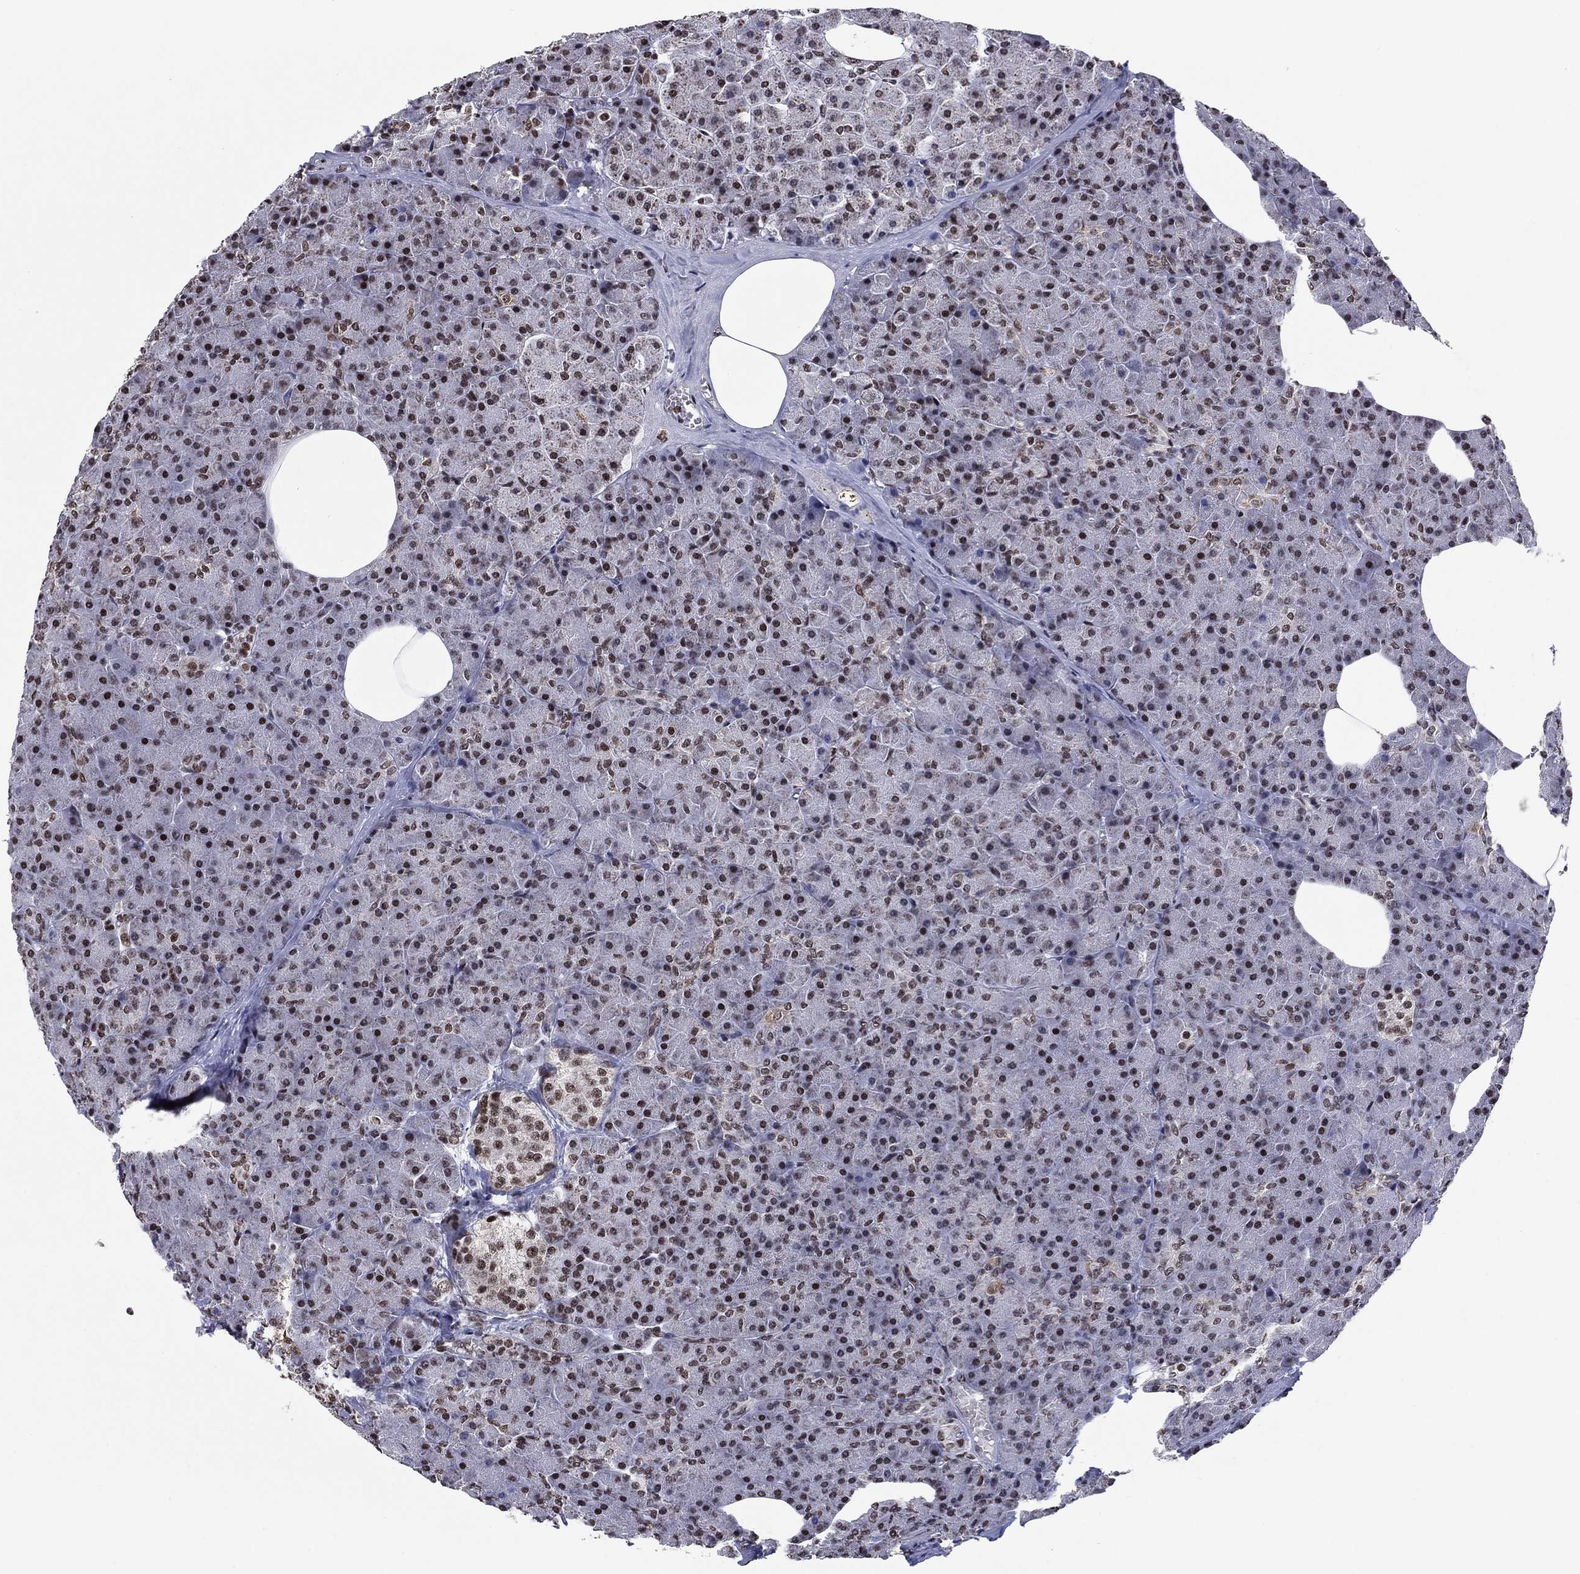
{"staining": {"intensity": "weak", "quantity": "25%-75%", "location": "nuclear"}, "tissue": "pancreas", "cell_type": "Exocrine glandular cells", "image_type": "normal", "snomed": [{"axis": "morphology", "description": "Normal tissue, NOS"}, {"axis": "topography", "description": "Pancreas"}], "caption": "Brown immunohistochemical staining in unremarkable human pancreas shows weak nuclear staining in approximately 25%-75% of exocrine glandular cells. Using DAB (brown) and hematoxylin (blue) stains, captured at high magnification using brightfield microscopy.", "gene": "N4BP2", "patient": {"sex": "female", "age": 45}}